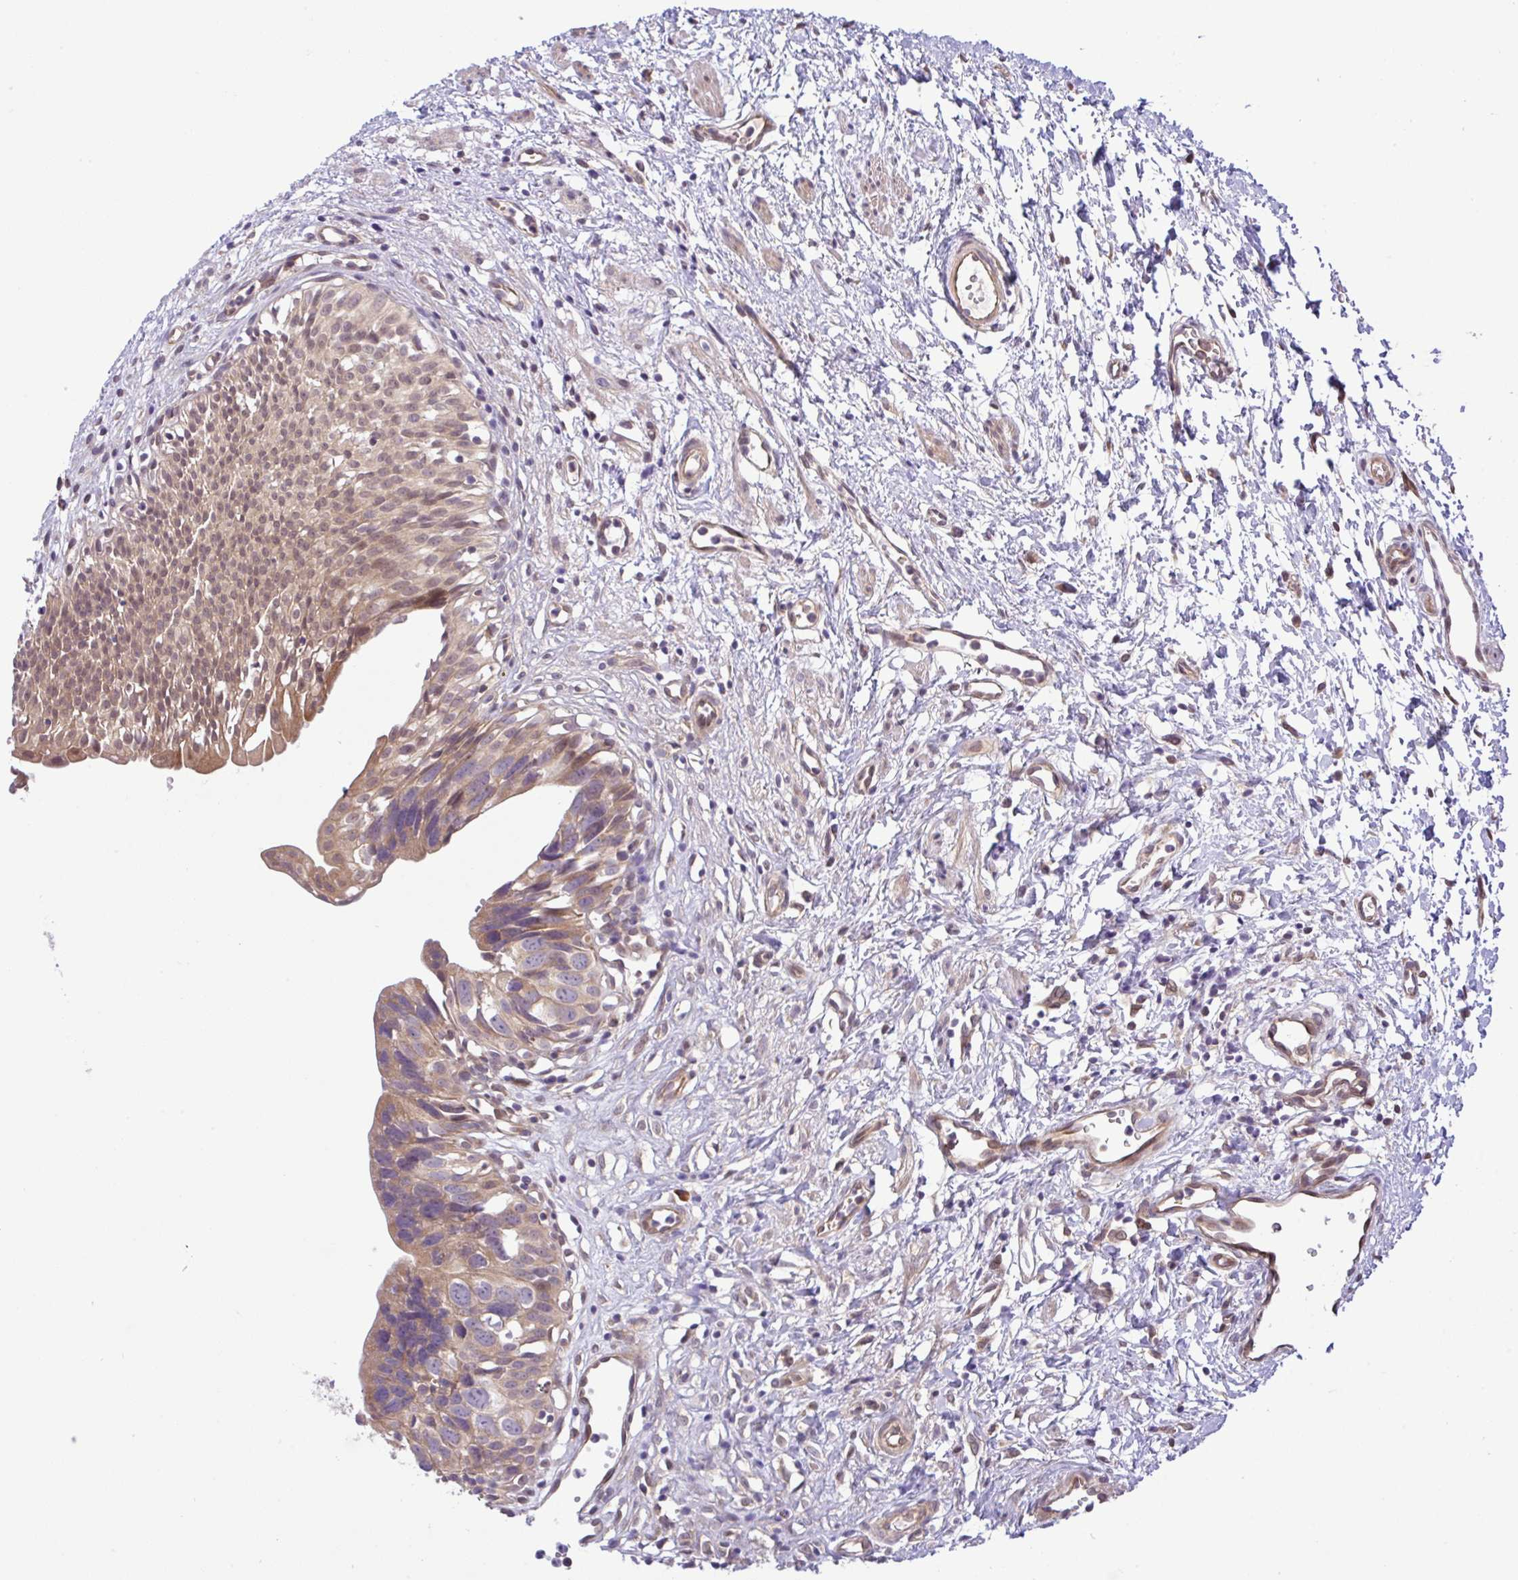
{"staining": {"intensity": "moderate", "quantity": ">75%", "location": "cytoplasmic/membranous,nuclear"}, "tissue": "urinary bladder", "cell_type": "Urothelial cells", "image_type": "normal", "snomed": [{"axis": "morphology", "description": "Normal tissue, NOS"}, {"axis": "topography", "description": "Urinary bladder"}], "caption": "Immunohistochemistry (IHC) photomicrograph of normal human urinary bladder stained for a protein (brown), which exhibits medium levels of moderate cytoplasmic/membranous,nuclear expression in approximately >75% of urothelial cells.", "gene": "UBE4A", "patient": {"sex": "male", "age": 51}}